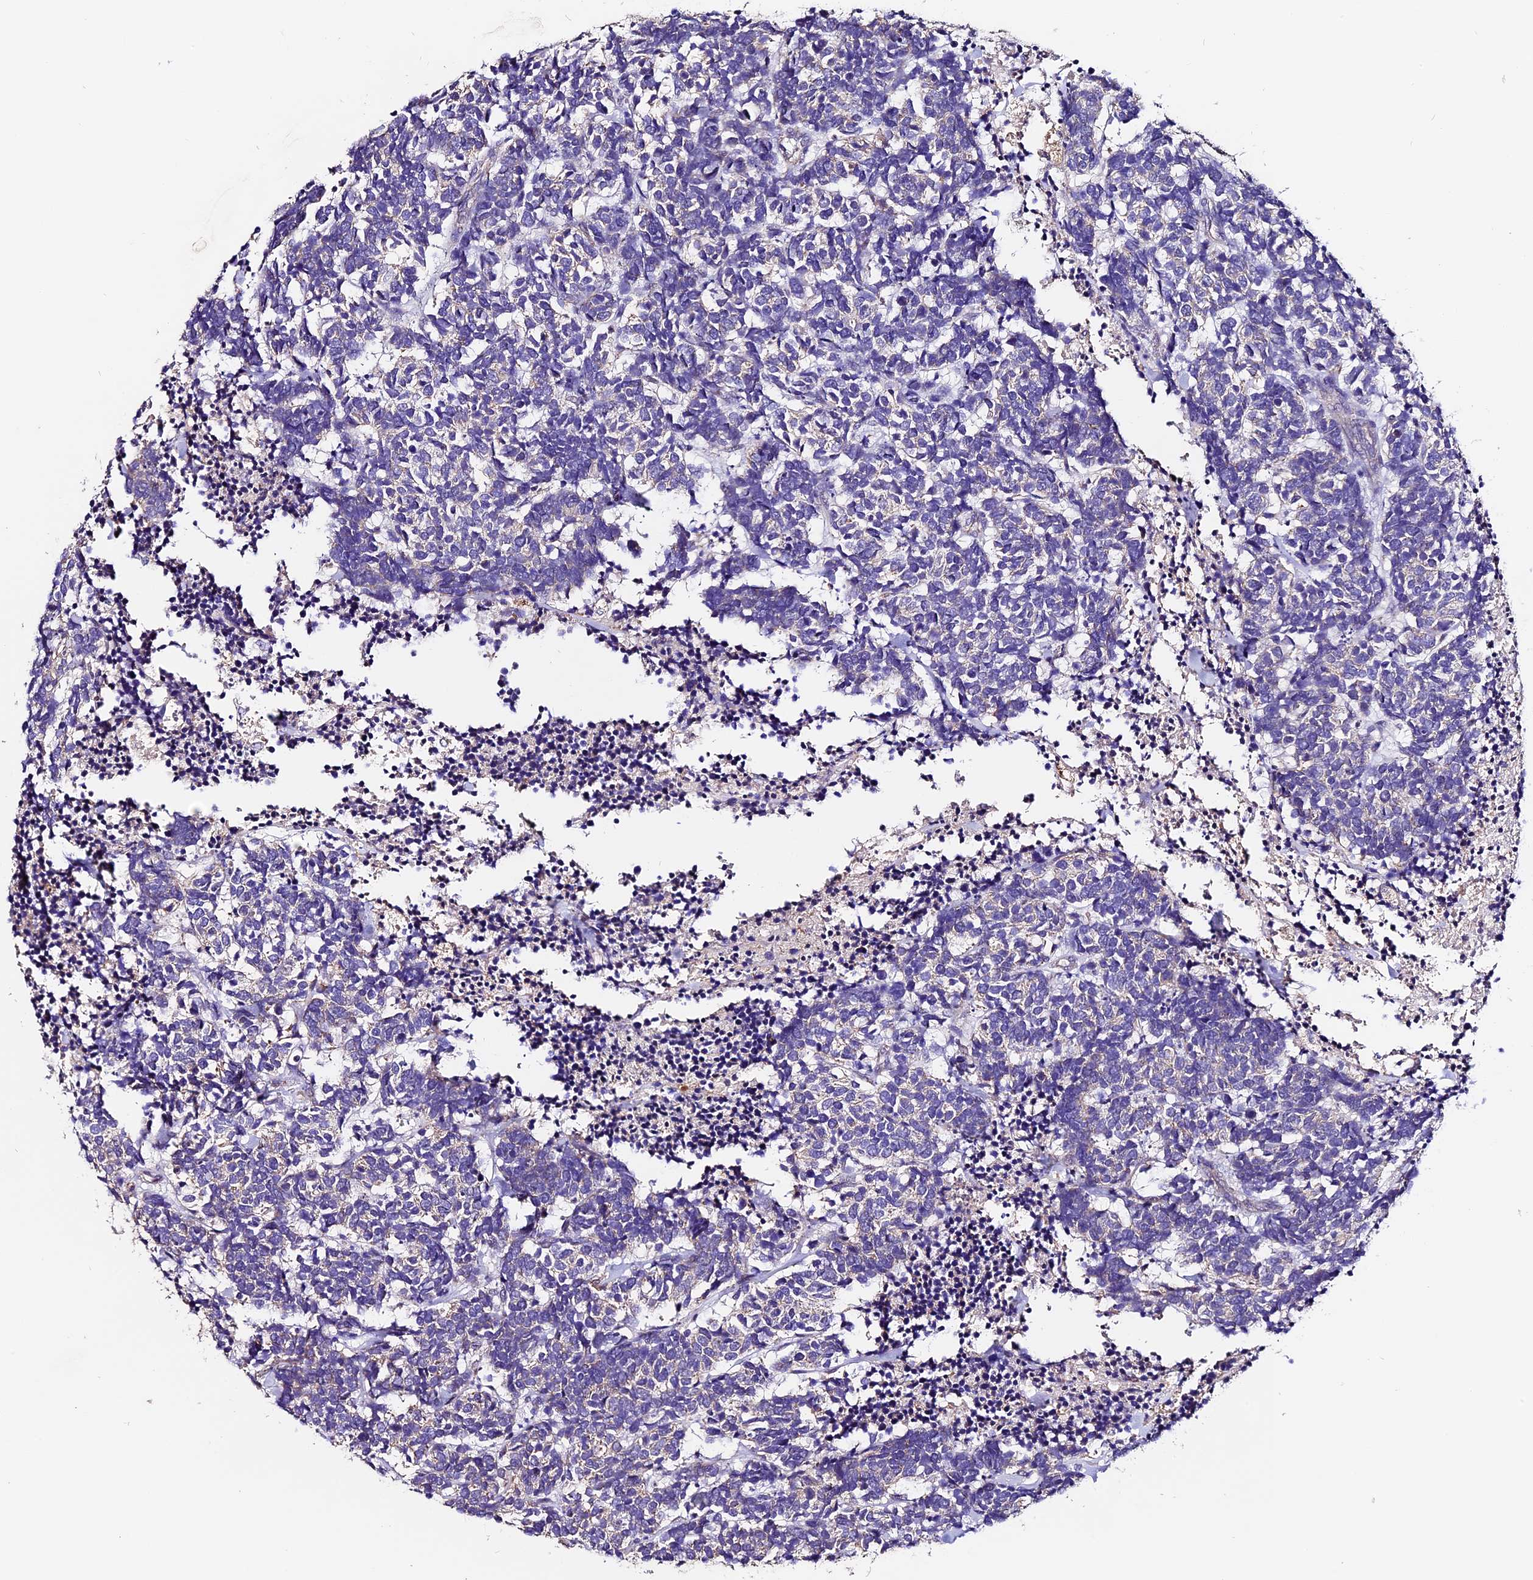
{"staining": {"intensity": "negative", "quantity": "none", "location": "none"}, "tissue": "carcinoid", "cell_type": "Tumor cells", "image_type": "cancer", "snomed": [{"axis": "morphology", "description": "Carcinoma, NOS"}, {"axis": "morphology", "description": "Carcinoid, malignant, NOS"}, {"axis": "topography", "description": "Urinary bladder"}], "caption": "The micrograph shows no significant expression in tumor cells of carcinoid.", "gene": "DDX28", "patient": {"sex": "male", "age": 57}}